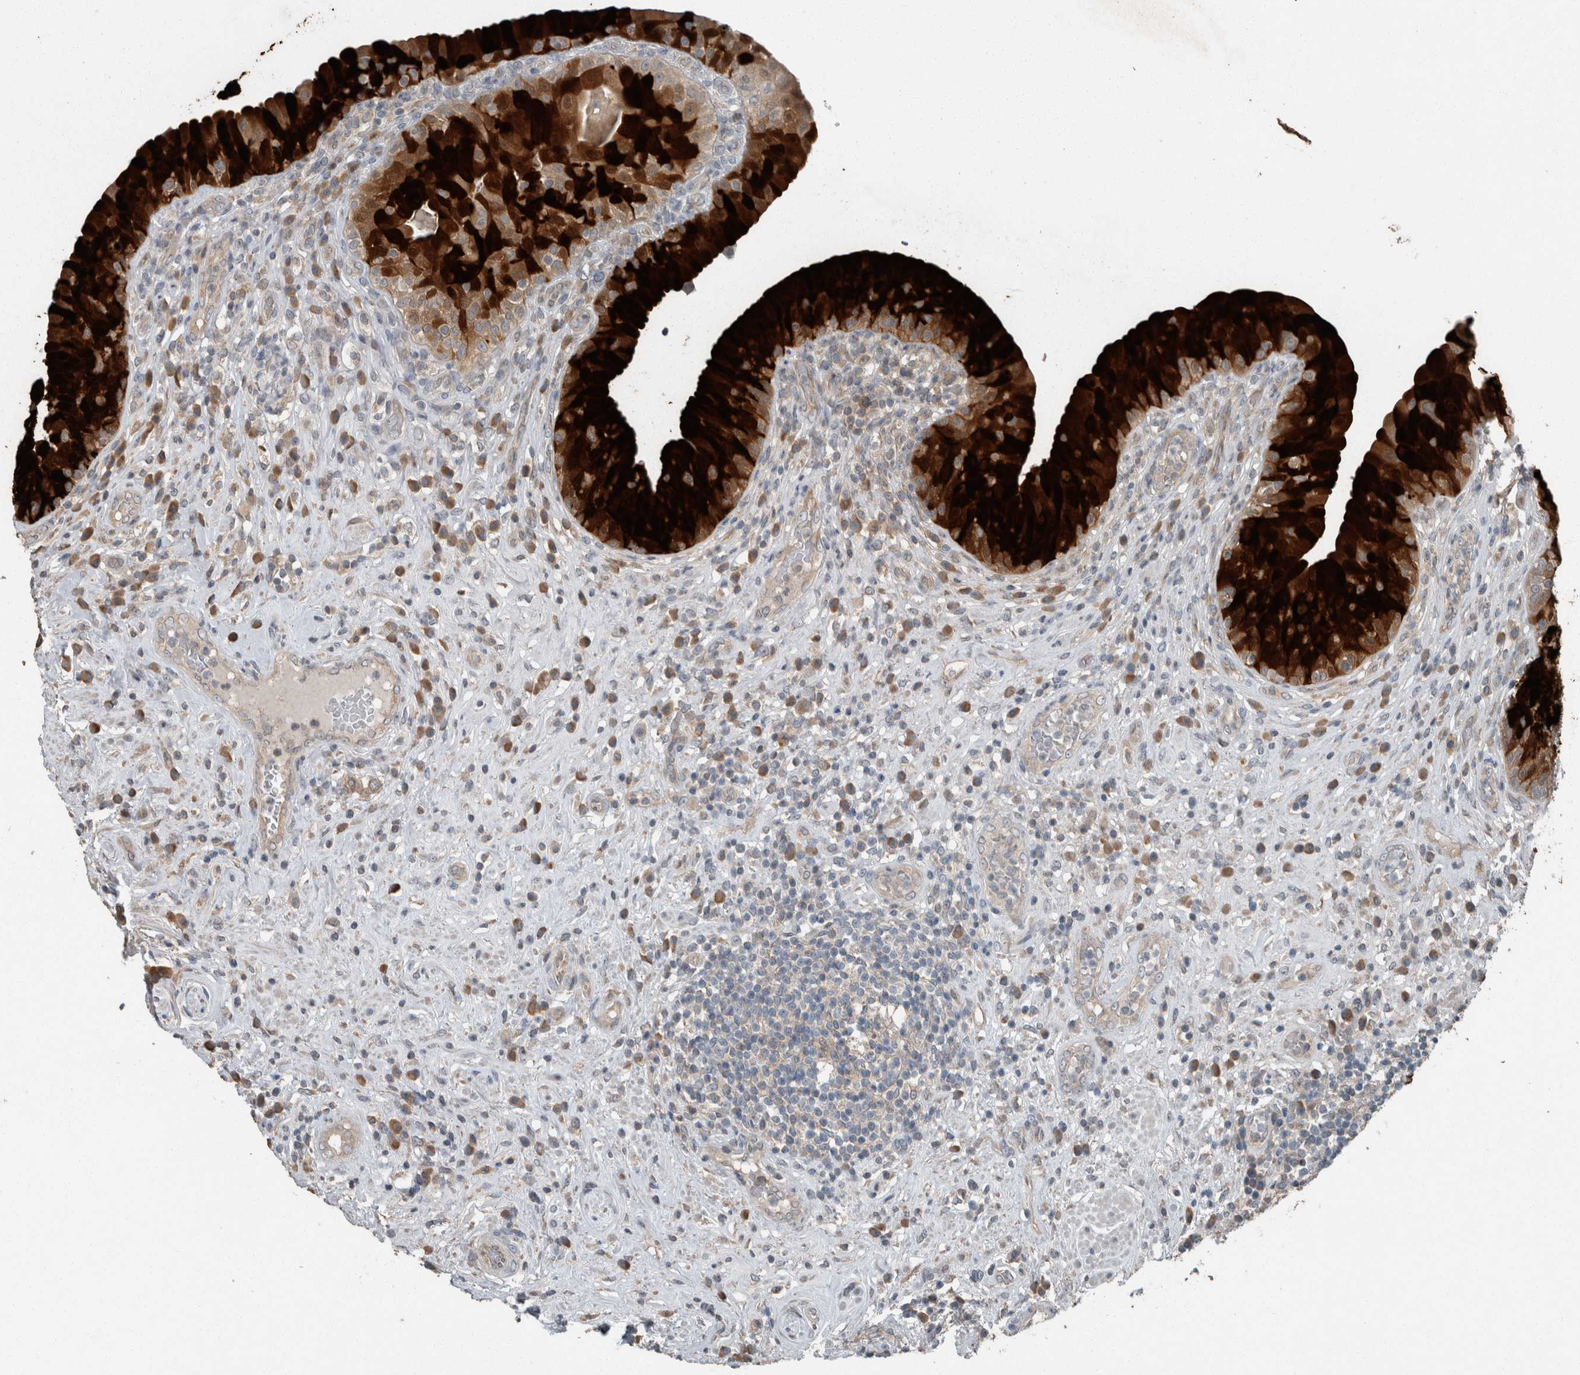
{"staining": {"intensity": "moderate", "quantity": ">75%", "location": "cytoplasmic/membranous"}, "tissue": "urinary bladder", "cell_type": "Urothelial cells", "image_type": "normal", "snomed": [{"axis": "morphology", "description": "Normal tissue, NOS"}, {"axis": "topography", "description": "Urinary bladder"}], "caption": "Urothelial cells exhibit medium levels of moderate cytoplasmic/membranous expression in about >75% of cells in benign urinary bladder.", "gene": "KNTC1", "patient": {"sex": "female", "age": 62}}